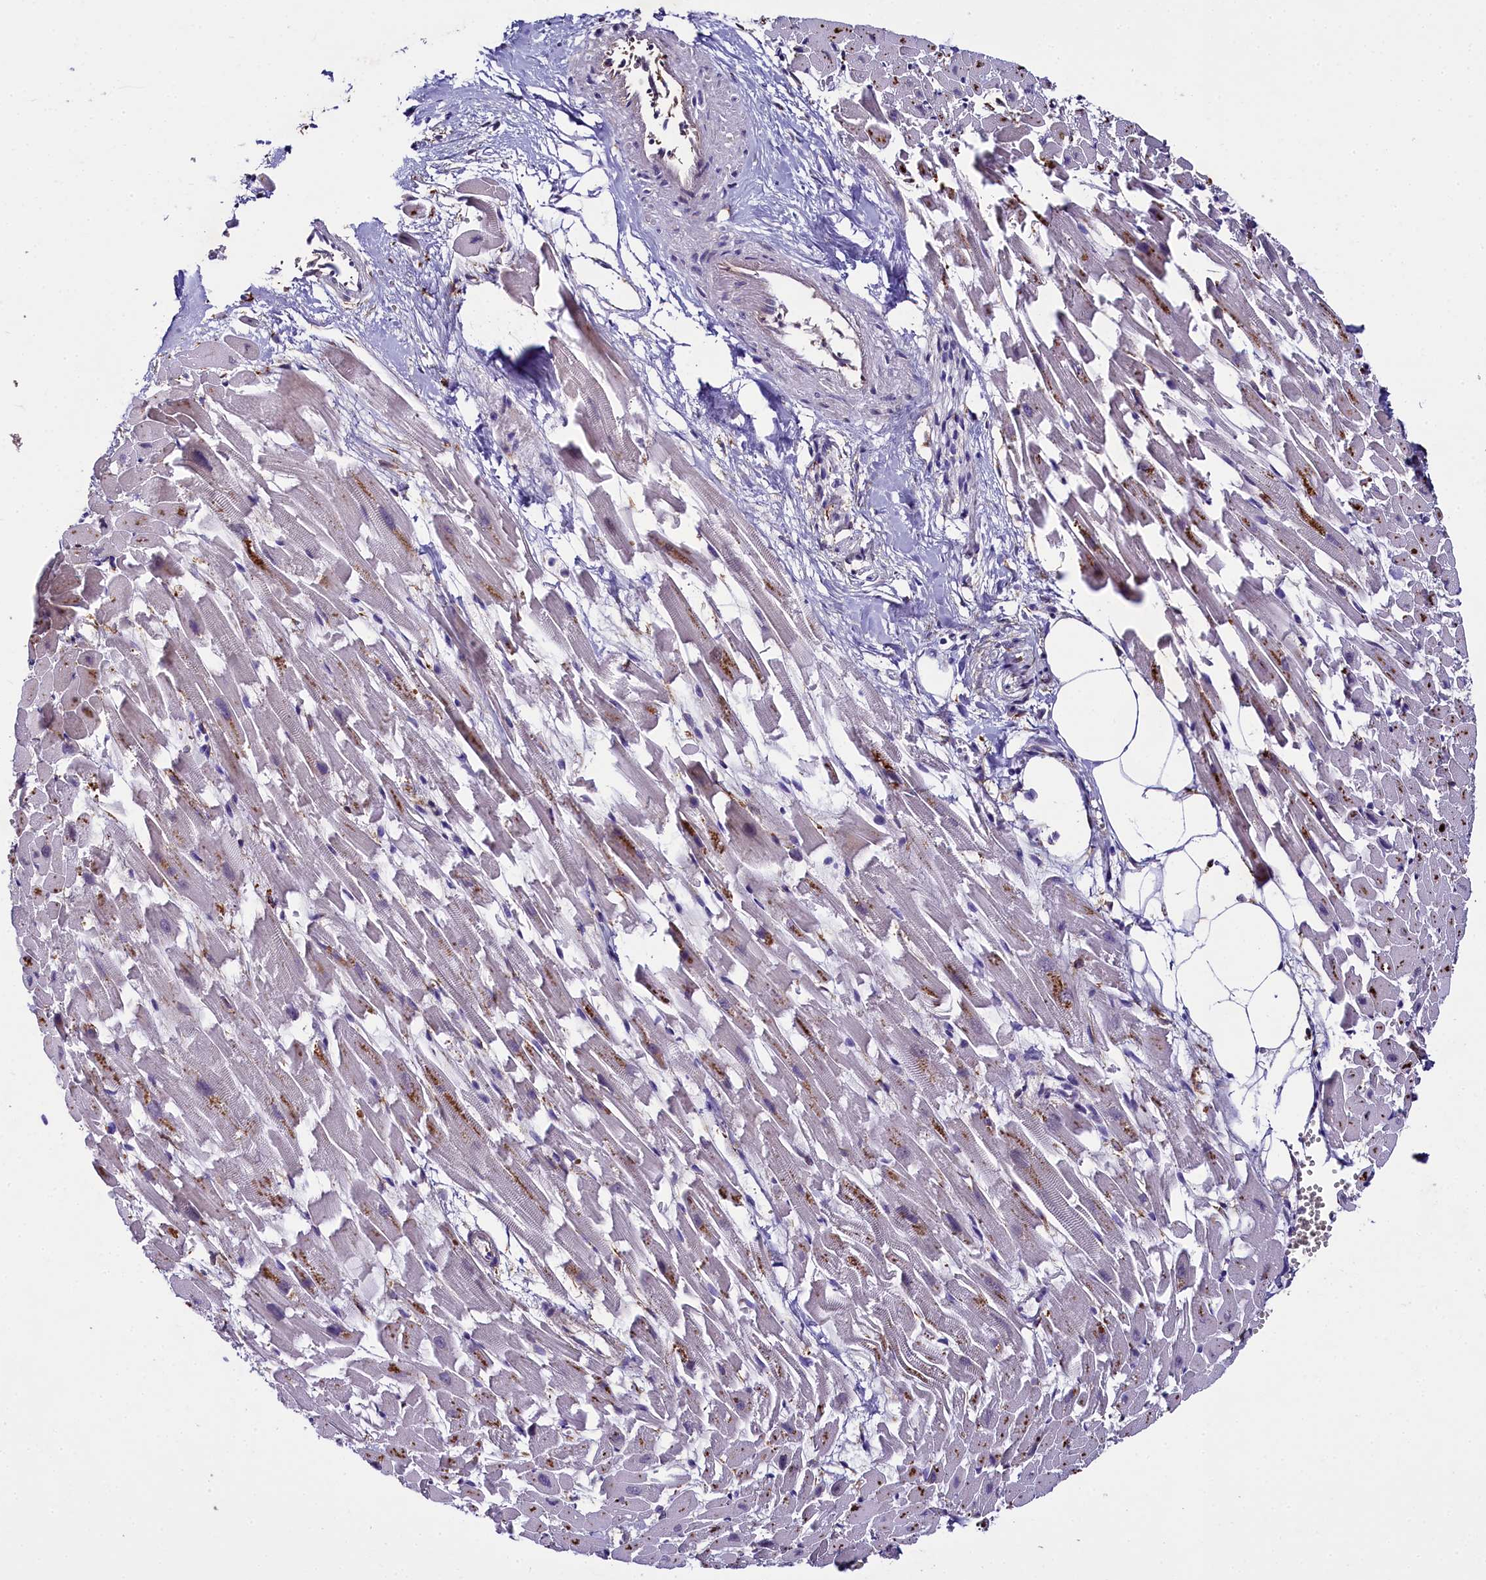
{"staining": {"intensity": "moderate", "quantity": "<25%", "location": "cytoplasmic/membranous"}, "tissue": "heart muscle", "cell_type": "Cardiomyocytes", "image_type": "normal", "snomed": [{"axis": "morphology", "description": "Normal tissue, NOS"}, {"axis": "topography", "description": "Heart"}], "caption": "This is a histology image of immunohistochemistry (IHC) staining of normal heart muscle, which shows moderate expression in the cytoplasmic/membranous of cardiomyocytes.", "gene": "MRC2", "patient": {"sex": "female", "age": 64}}